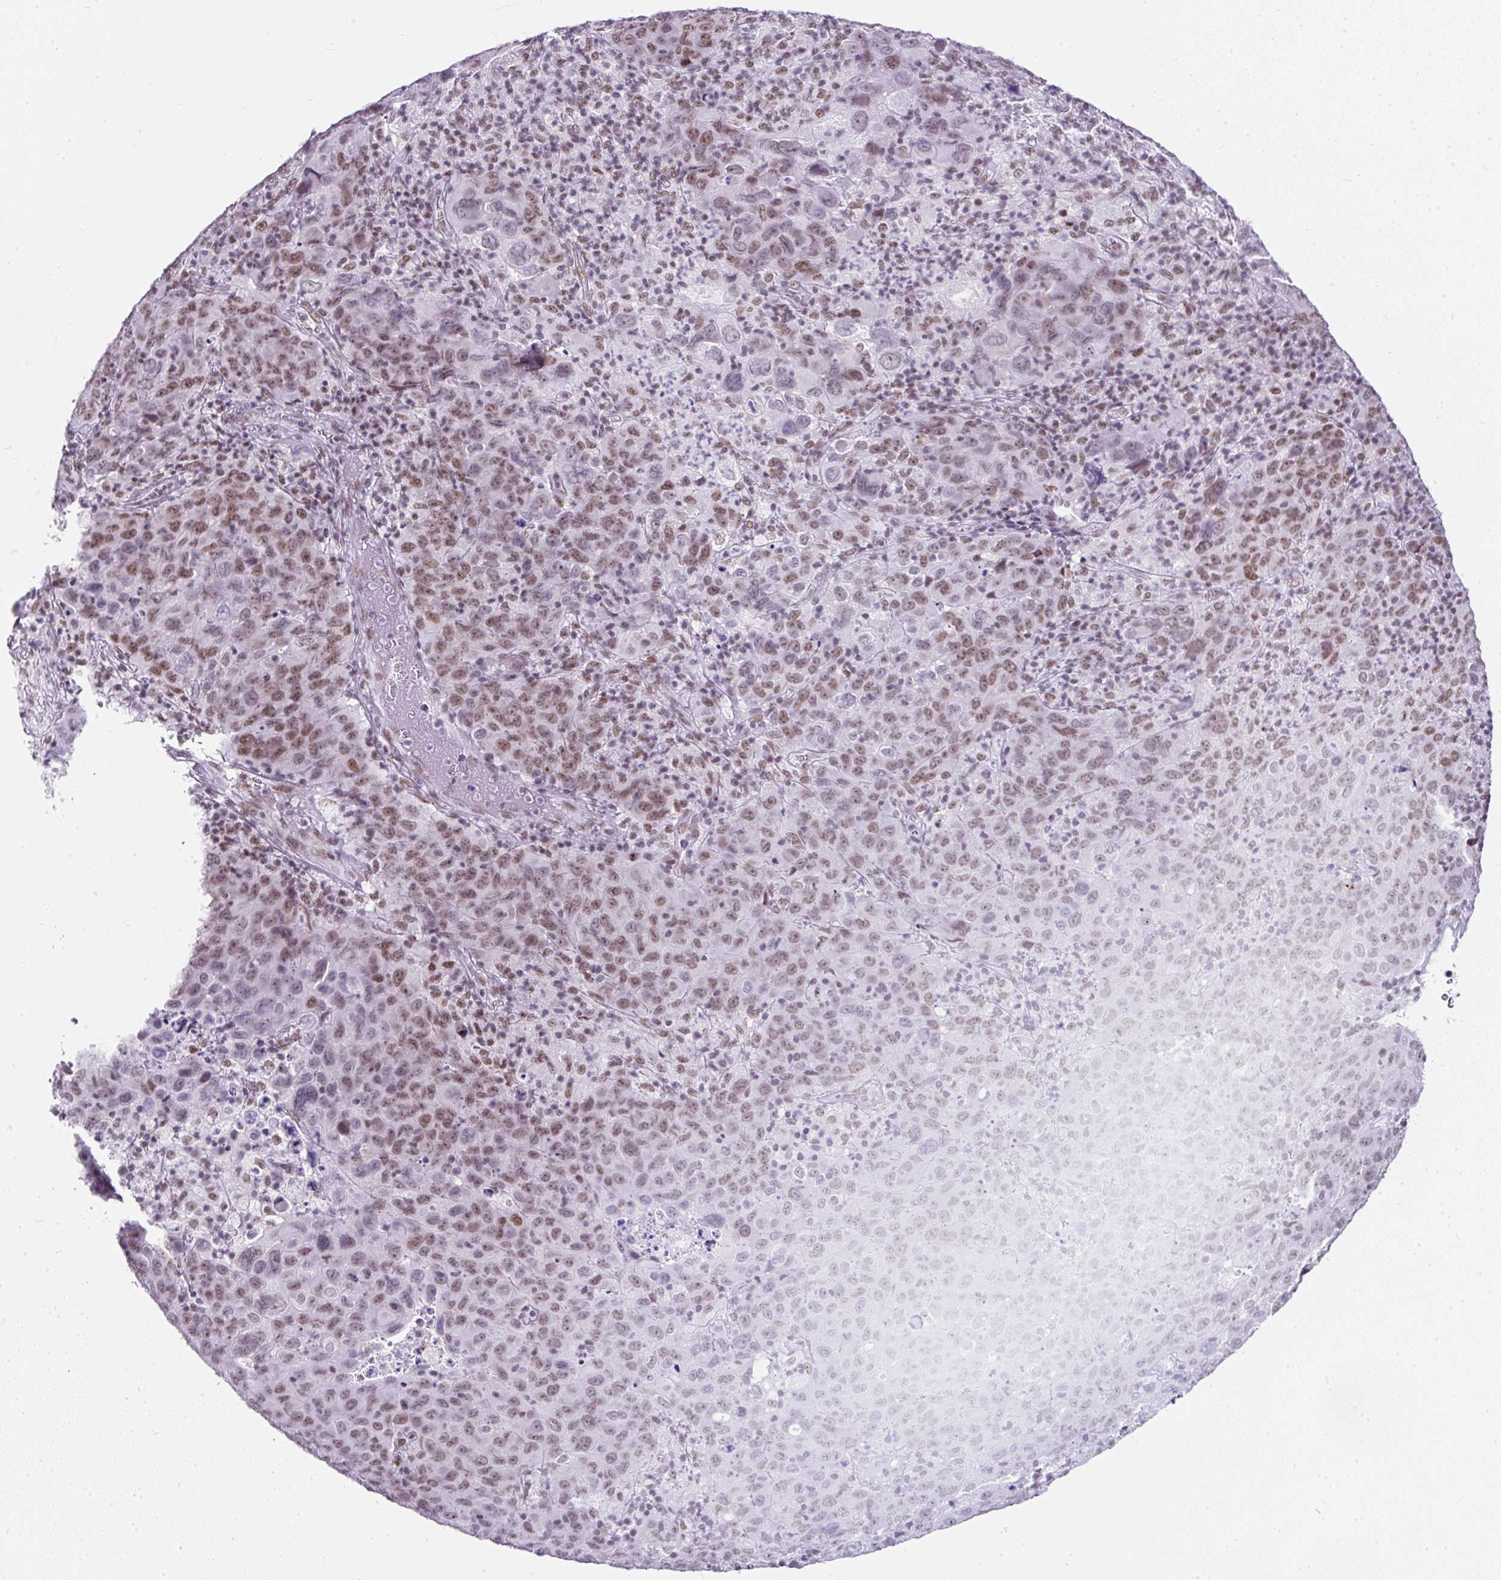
{"staining": {"intensity": "moderate", "quantity": "25%-75%", "location": "nuclear"}, "tissue": "cervical cancer", "cell_type": "Tumor cells", "image_type": "cancer", "snomed": [{"axis": "morphology", "description": "Squamous cell carcinoma, NOS"}, {"axis": "topography", "description": "Cervix"}], "caption": "Protein expression analysis of human squamous cell carcinoma (cervical) reveals moderate nuclear positivity in approximately 25%-75% of tumor cells. (DAB = brown stain, brightfield microscopy at high magnification).", "gene": "PLCXD2", "patient": {"sex": "female", "age": 44}}